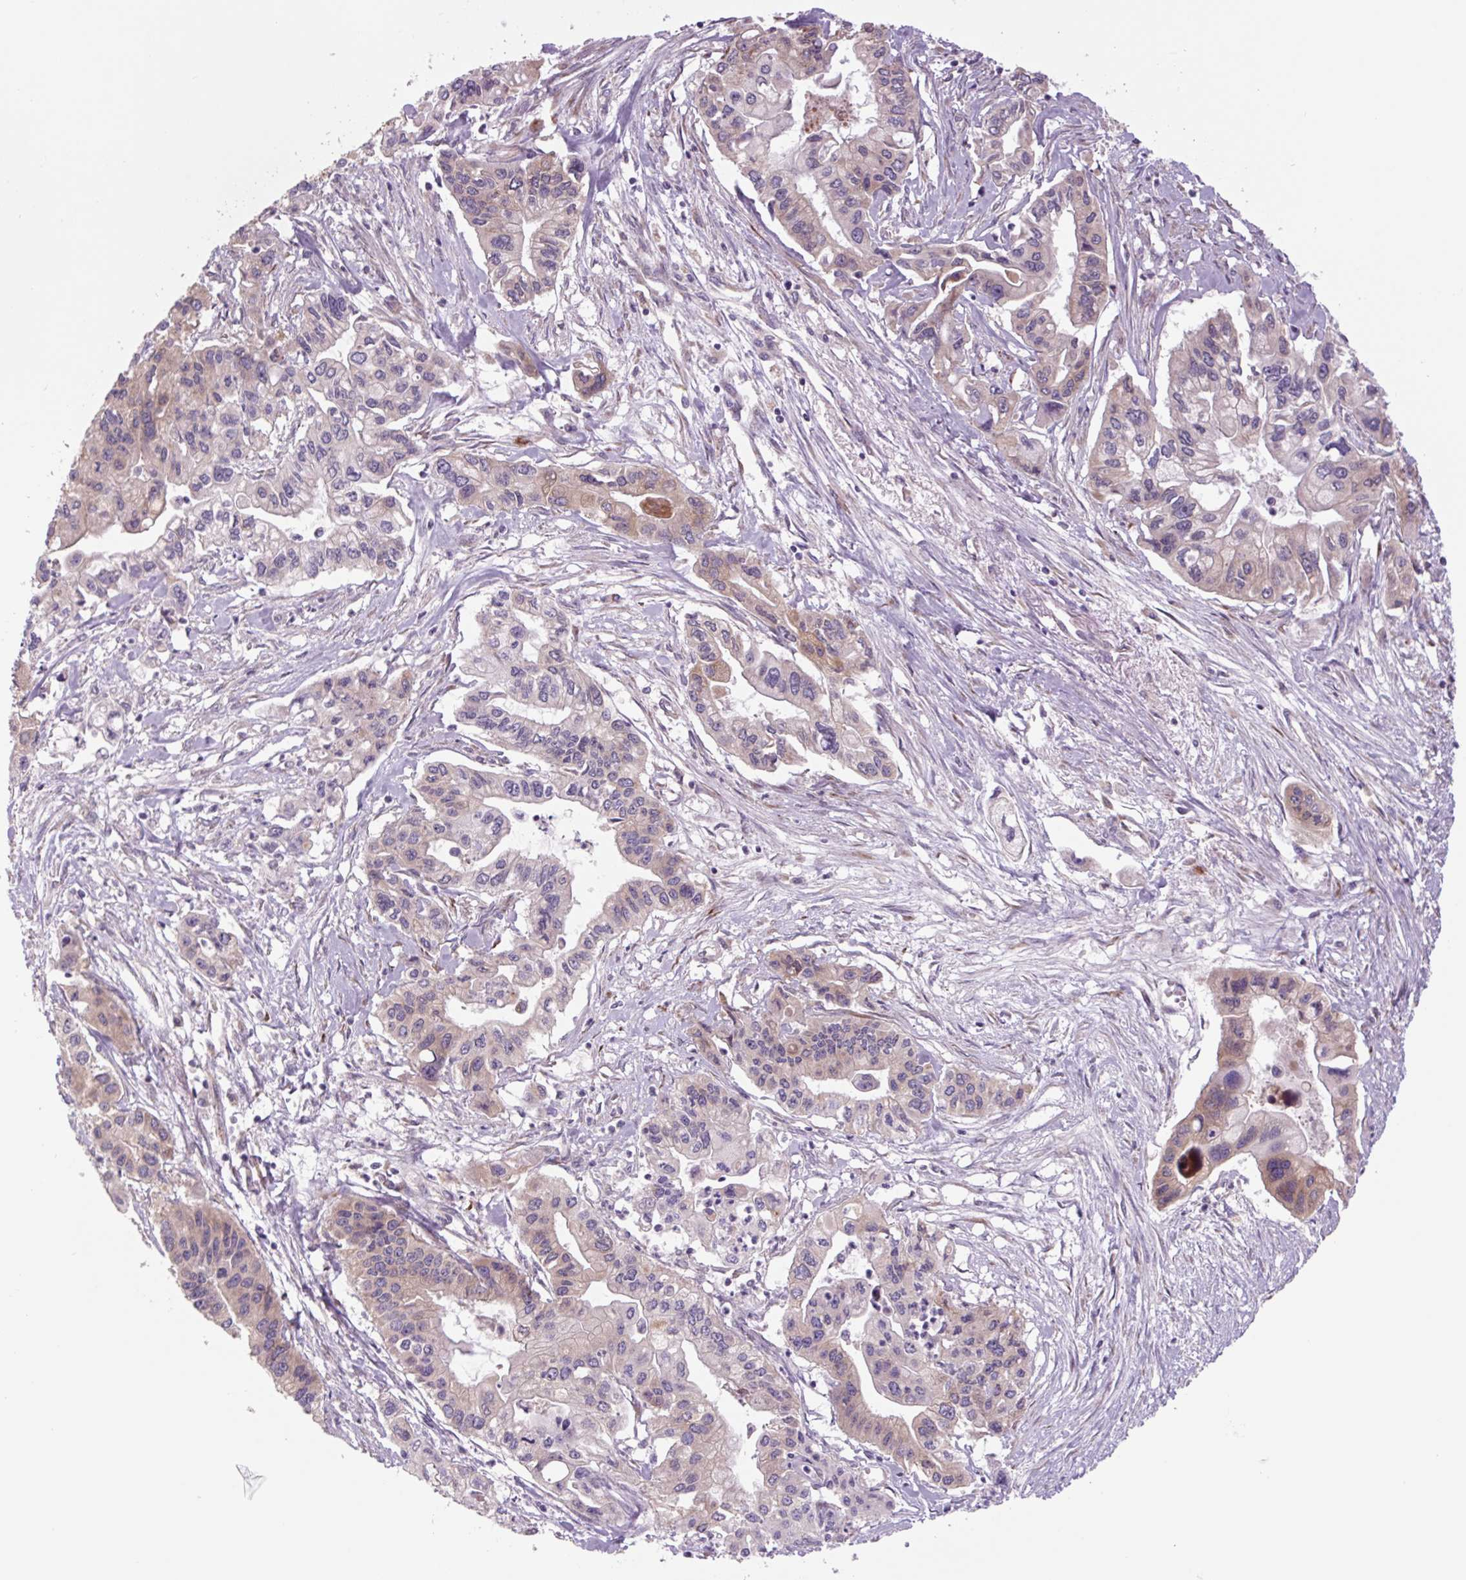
{"staining": {"intensity": "weak", "quantity": "25%-75%", "location": "cytoplasmic/membranous"}, "tissue": "pancreatic cancer", "cell_type": "Tumor cells", "image_type": "cancer", "snomed": [{"axis": "morphology", "description": "Adenocarcinoma, NOS"}, {"axis": "topography", "description": "Pancreas"}], "caption": "Immunohistochemistry (DAB (3,3'-diaminobenzidine)) staining of adenocarcinoma (pancreatic) displays weak cytoplasmic/membranous protein positivity in approximately 25%-75% of tumor cells.", "gene": "PLA2G4A", "patient": {"sex": "male", "age": 62}}